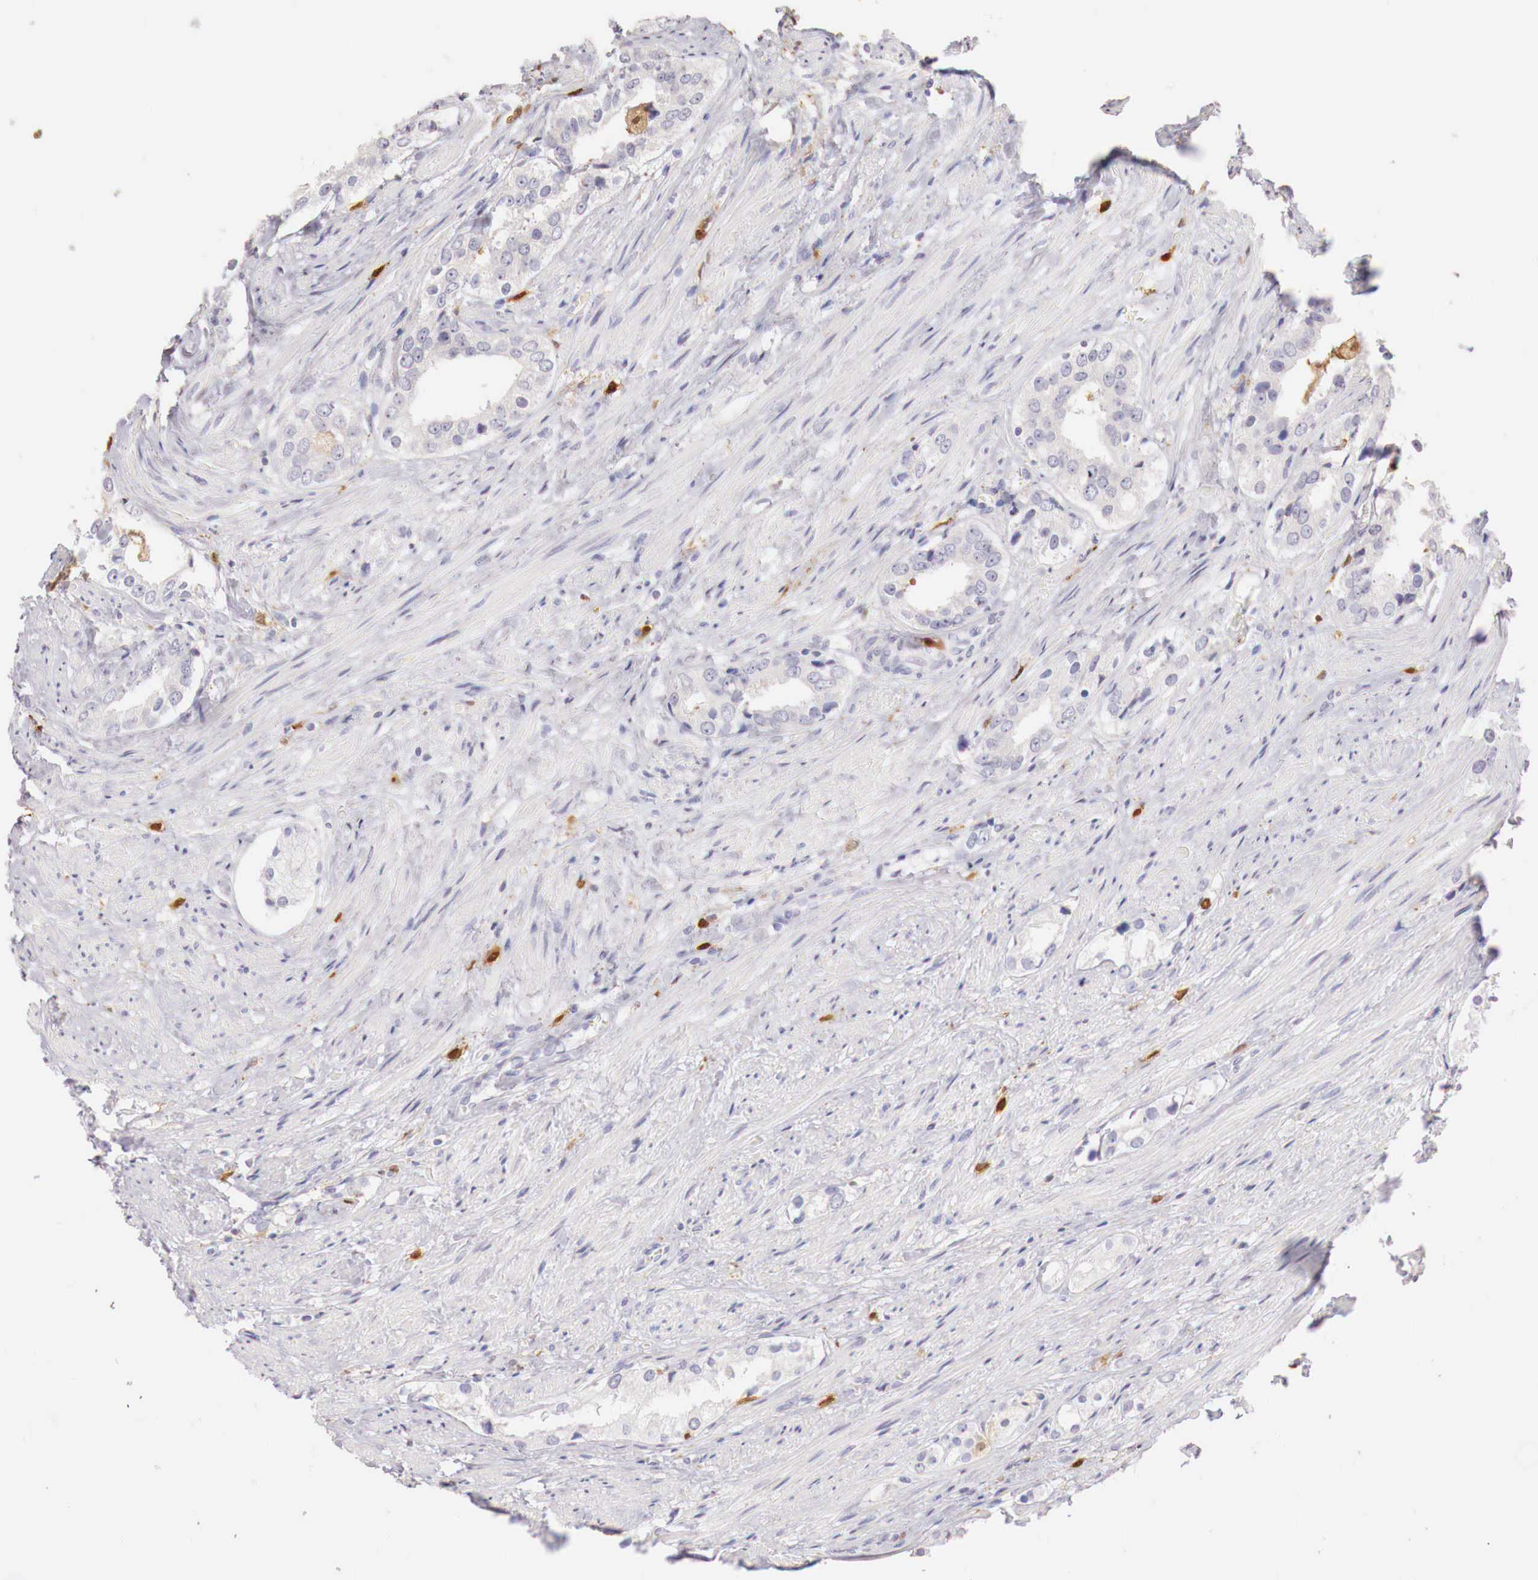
{"staining": {"intensity": "negative", "quantity": "none", "location": "none"}, "tissue": "prostate cancer", "cell_type": "Tumor cells", "image_type": "cancer", "snomed": [{"axis": "morphology", "description": "Adenocarcinoma, Medium grade"}, {"axis": "topography", "description": "Prostate"}], "caption": "Protein analysis of prostate cancer (adenocarcinoma (medium-grade)) shows no significant positivity in tumor cells.", "gene": "RENBP", "patient": {"sex": "male", "age": 73}}